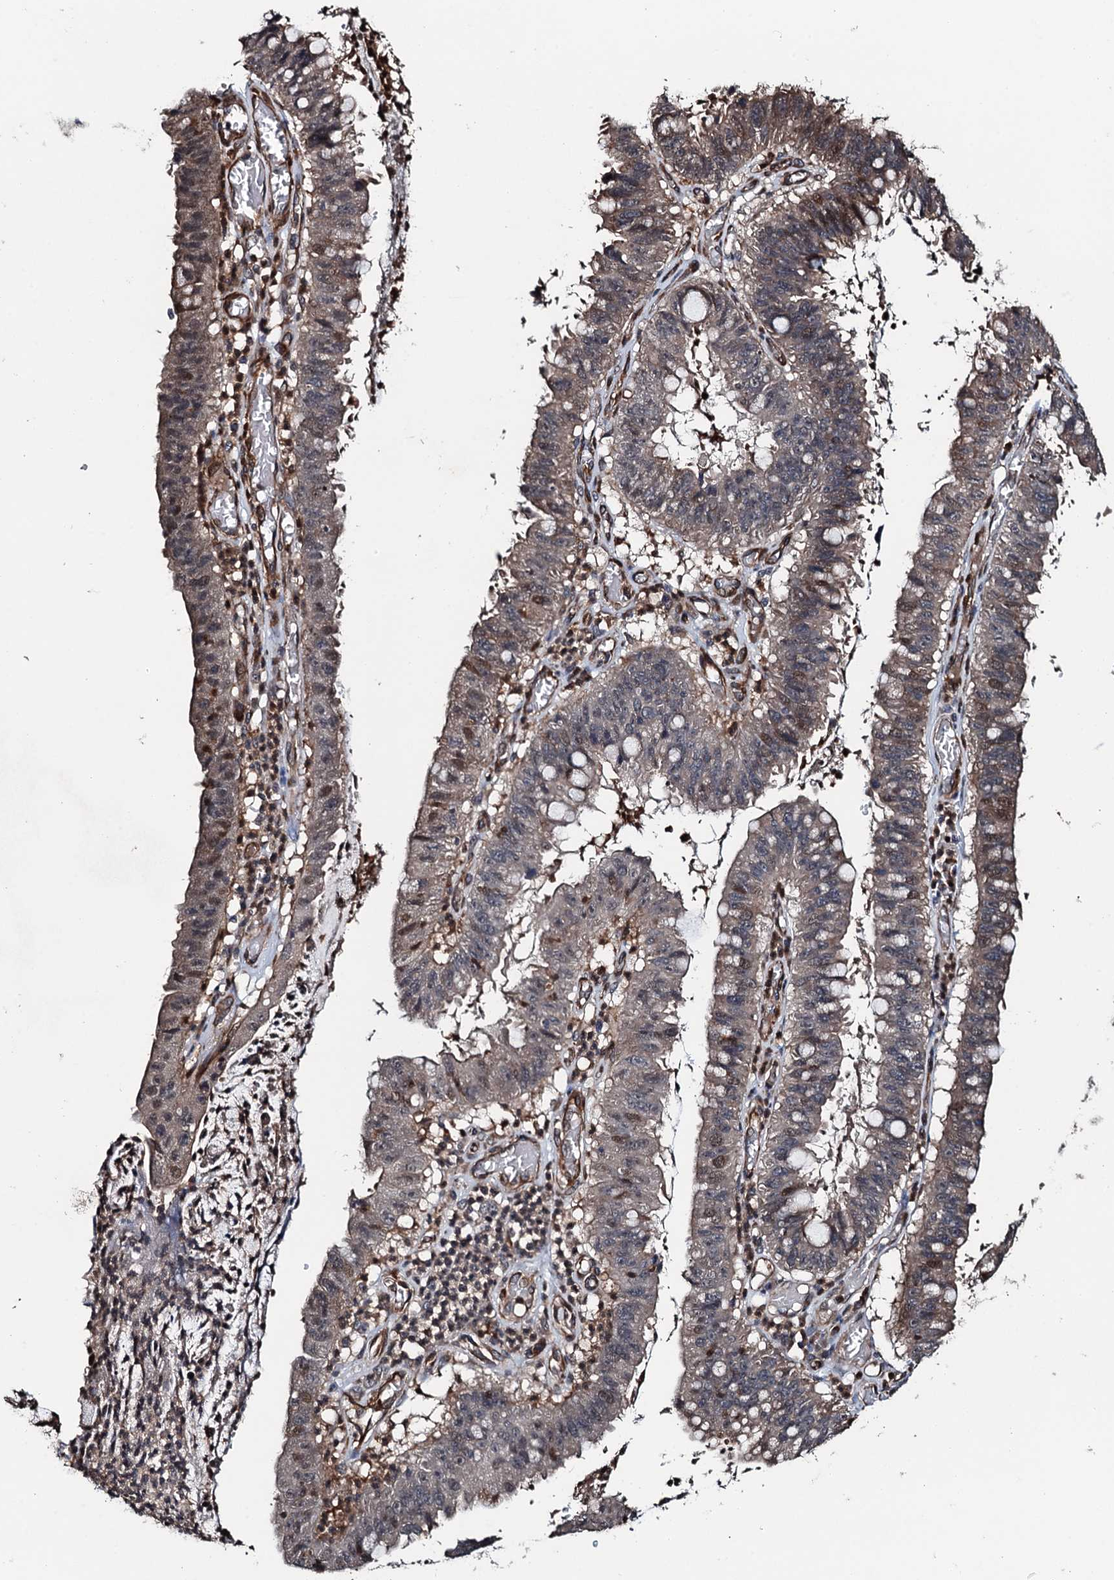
{"staining": {"intensity": "weak", "quantity": "<25%", "location": "cytoplasmic/membranous,nuclear"}, "tissue": "stomach cancer", "cell_type": "Tumor cells", "image_type": "cancer", "snomed": [{"axis": "morphology", "description": "Adenocarcinoma, NOS"}, {"axis": "topography", "description": "Stomach"}], "caption": "Image shows no significant protein positivity in tumor cells of adenocarcinoma (stomach). (IHC, brightfield microscopy, high magnification).", "gene": "WHAMM", "patient": {"sex": "male", "age": 59}}